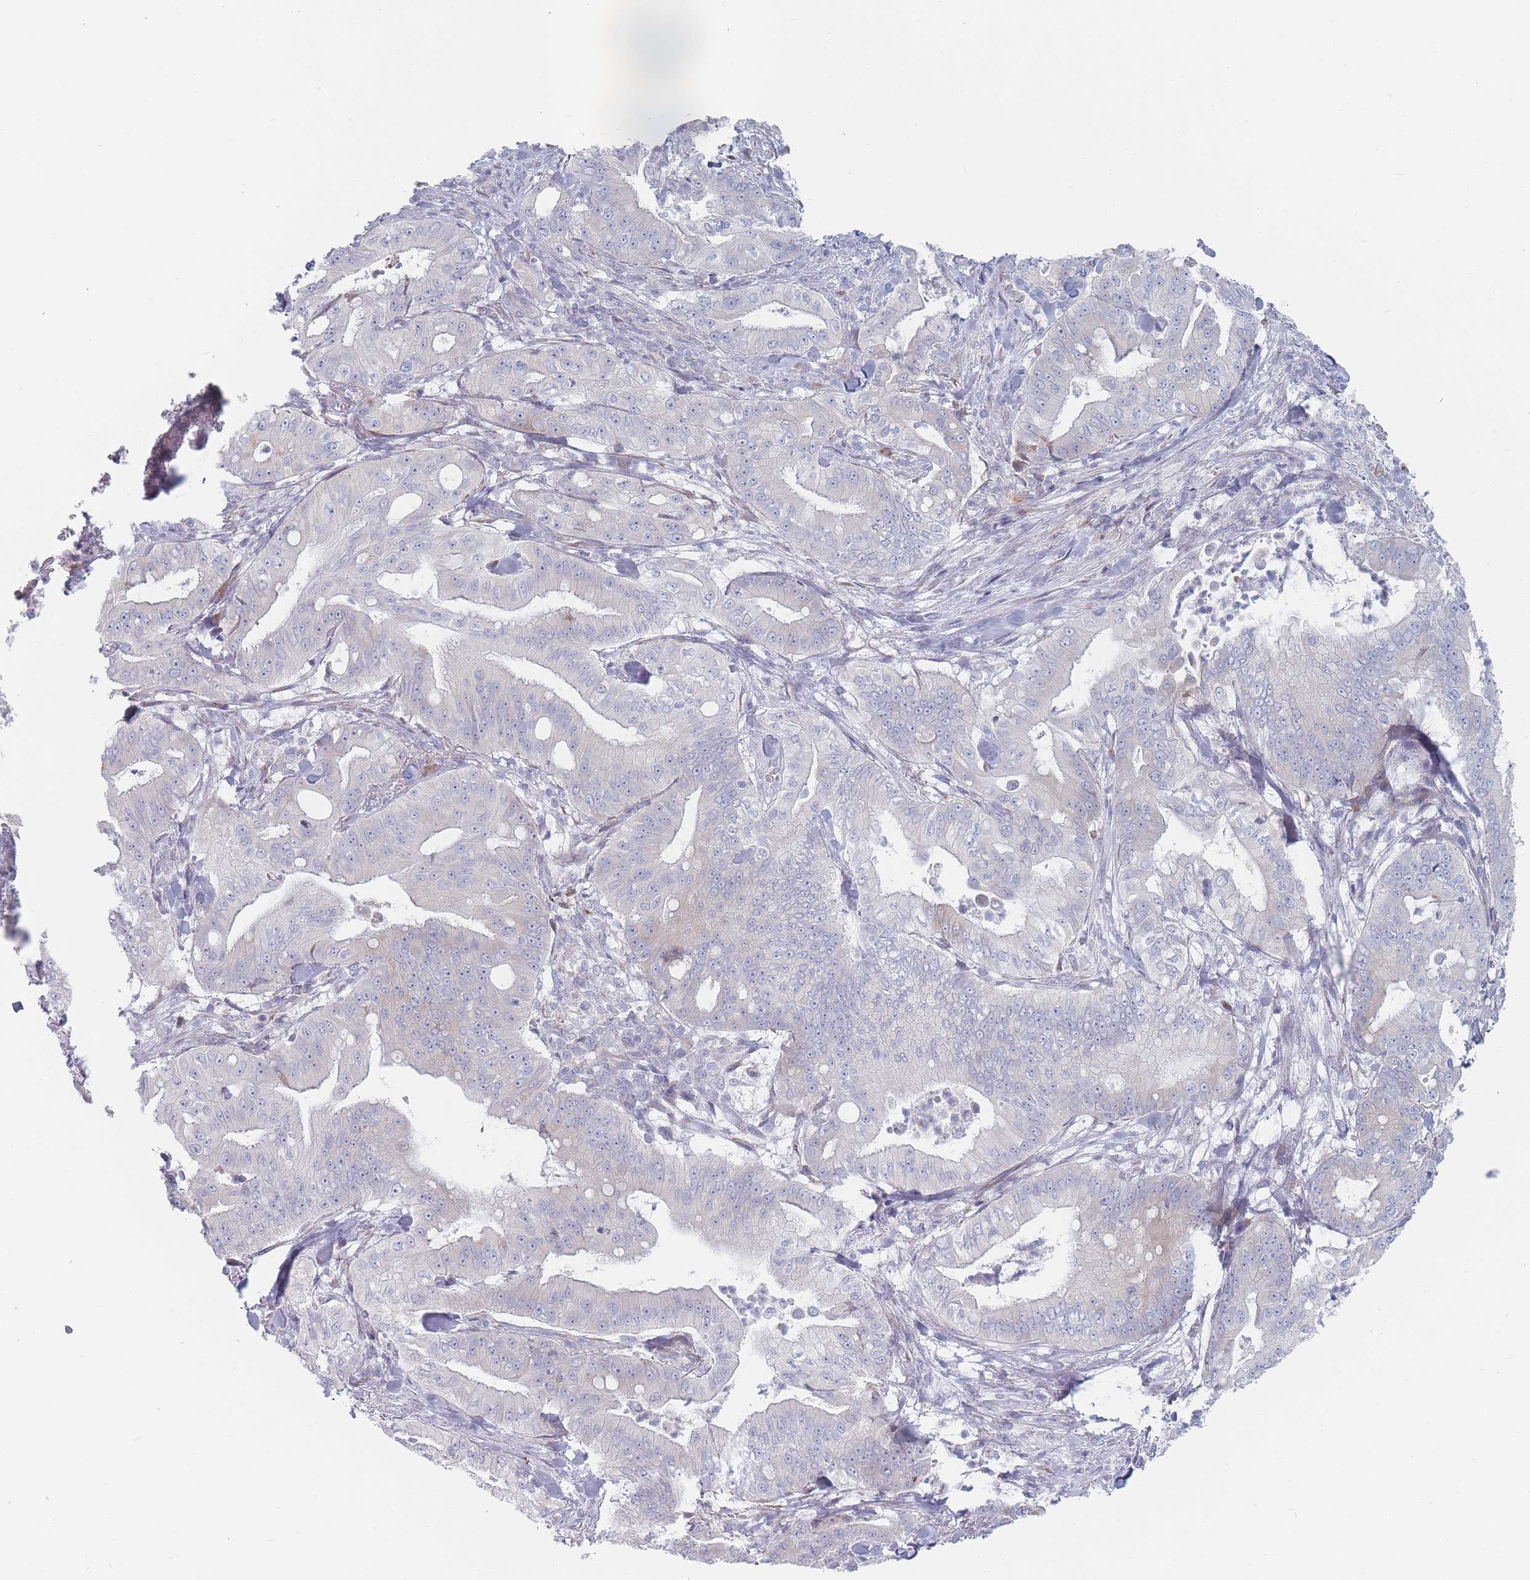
{"staining": {"intensity": "negative", "quantity": "none", "location": "none"}, "tissue": "pancreatic cancer", "cell_type": "Tumor cells", "image_type": "cancer", "snomed": [{"axis": "morphology", "description": "Adenocarcinoma, NOS"}, {"axis": "topography", "description": "Pancreas"}], "caption": "There is no significant staining in tumor cells of pancreatic cancer (adenocarcinoma). The staining is performed using DAB (3,3'-diaminobenzidine) brown chromogen with nuclei counter-stained in using hematoxylin.", "gene": "SPATS1", "patient": {"sex": "male", "age": 71}}